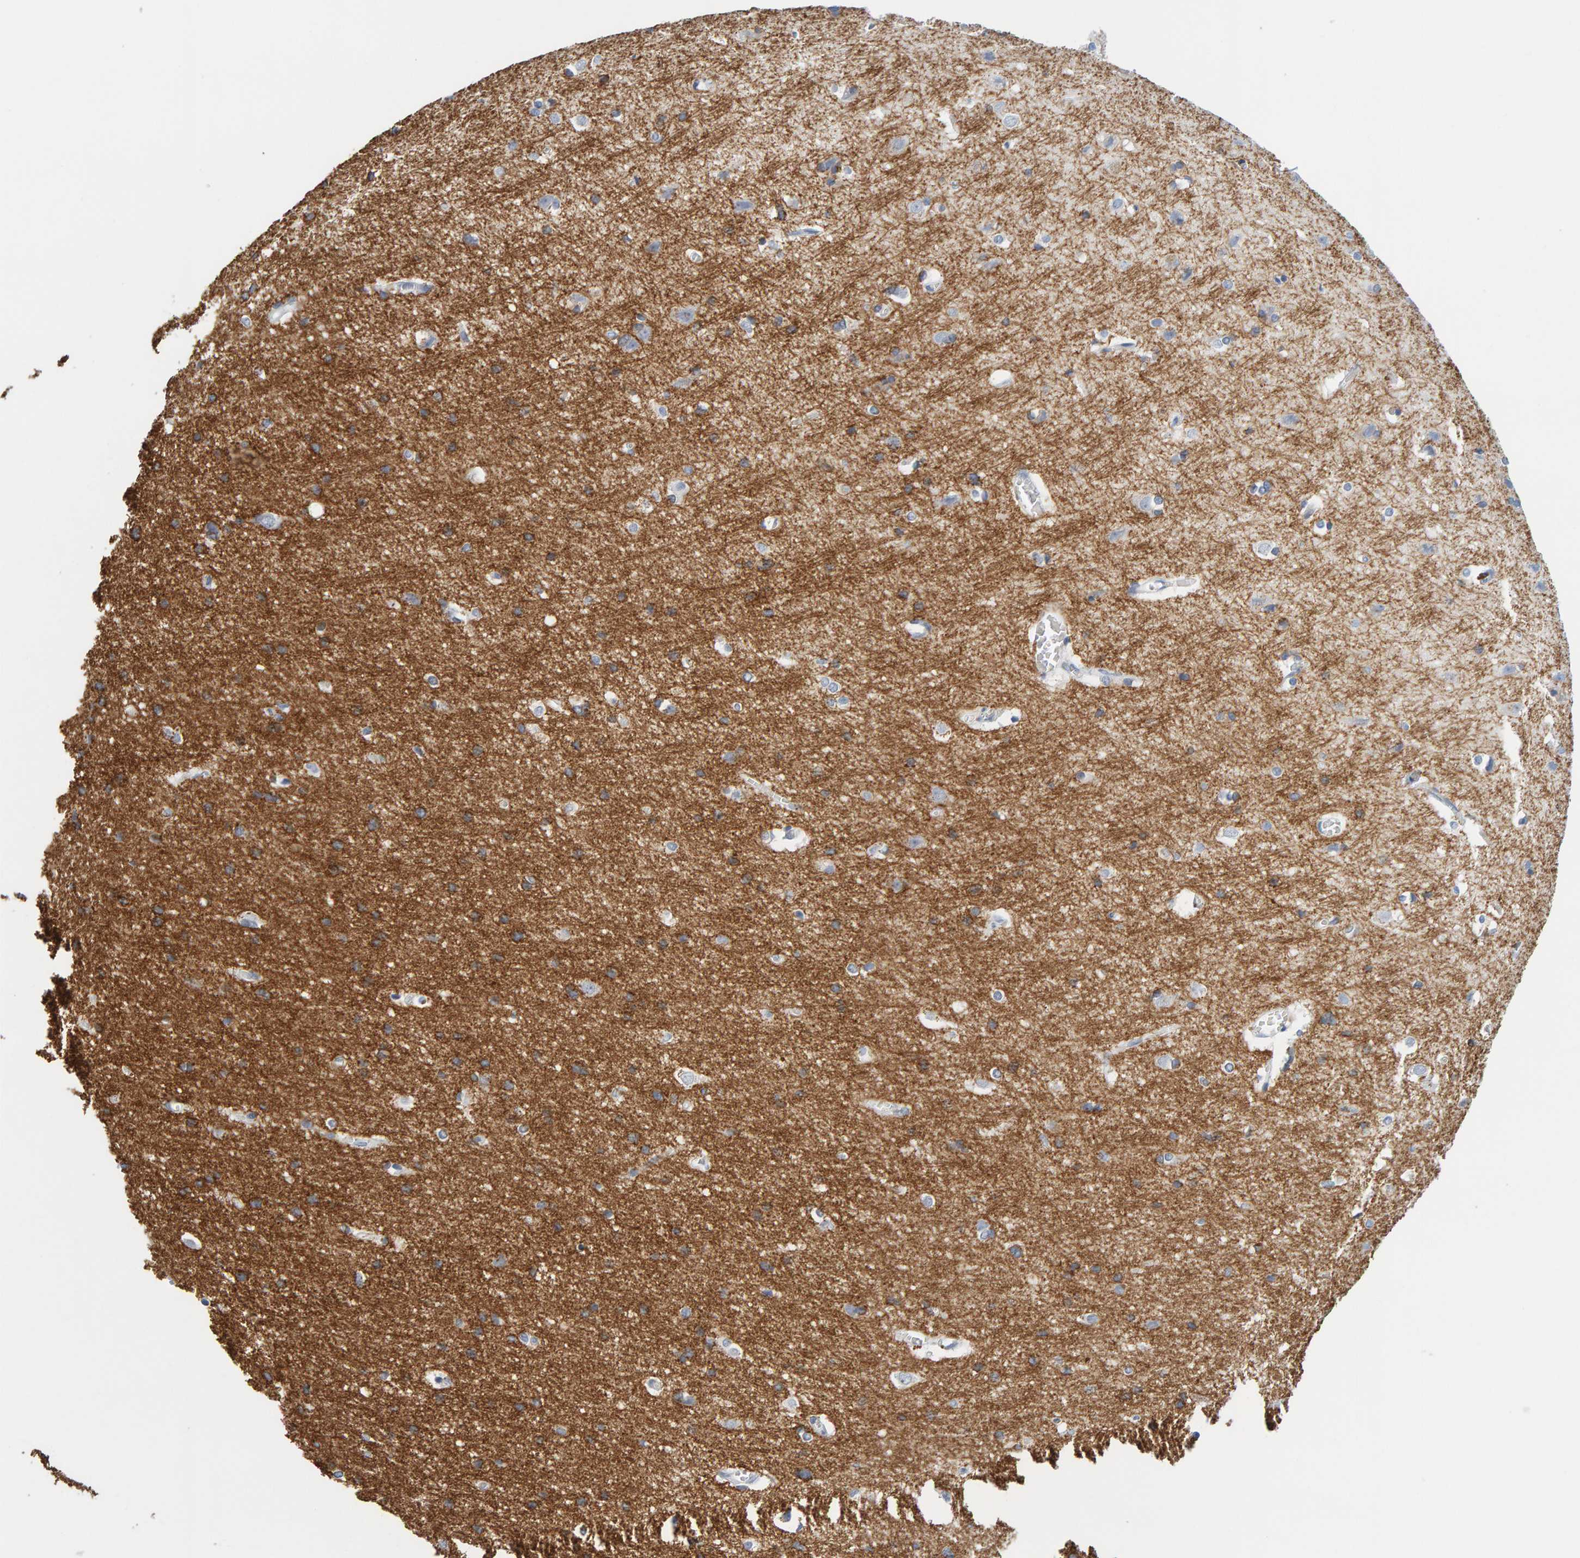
{"staining": {"intensity": "negative", "quantity": "none", "location": "none"}, "tissue": "cerebral cortex", "cell_type": "Endothelial cells", "image_type": "normal", "snomed": [{"axis": "morphology", "description": "Normal tissue, NOS"}, {"axis": "topography", "description": "Cerebral cortex"}], "caption": "Endothelial cells show no significant expression in benign cerebral cortex. The staining was performed using DAB to visualize the protein expression in brown, while the nuclei were stained in blue with hematoxylin (Magnification: 20x).", "gene": "MOG", "patient": {"sex": "male", "age": 54}}